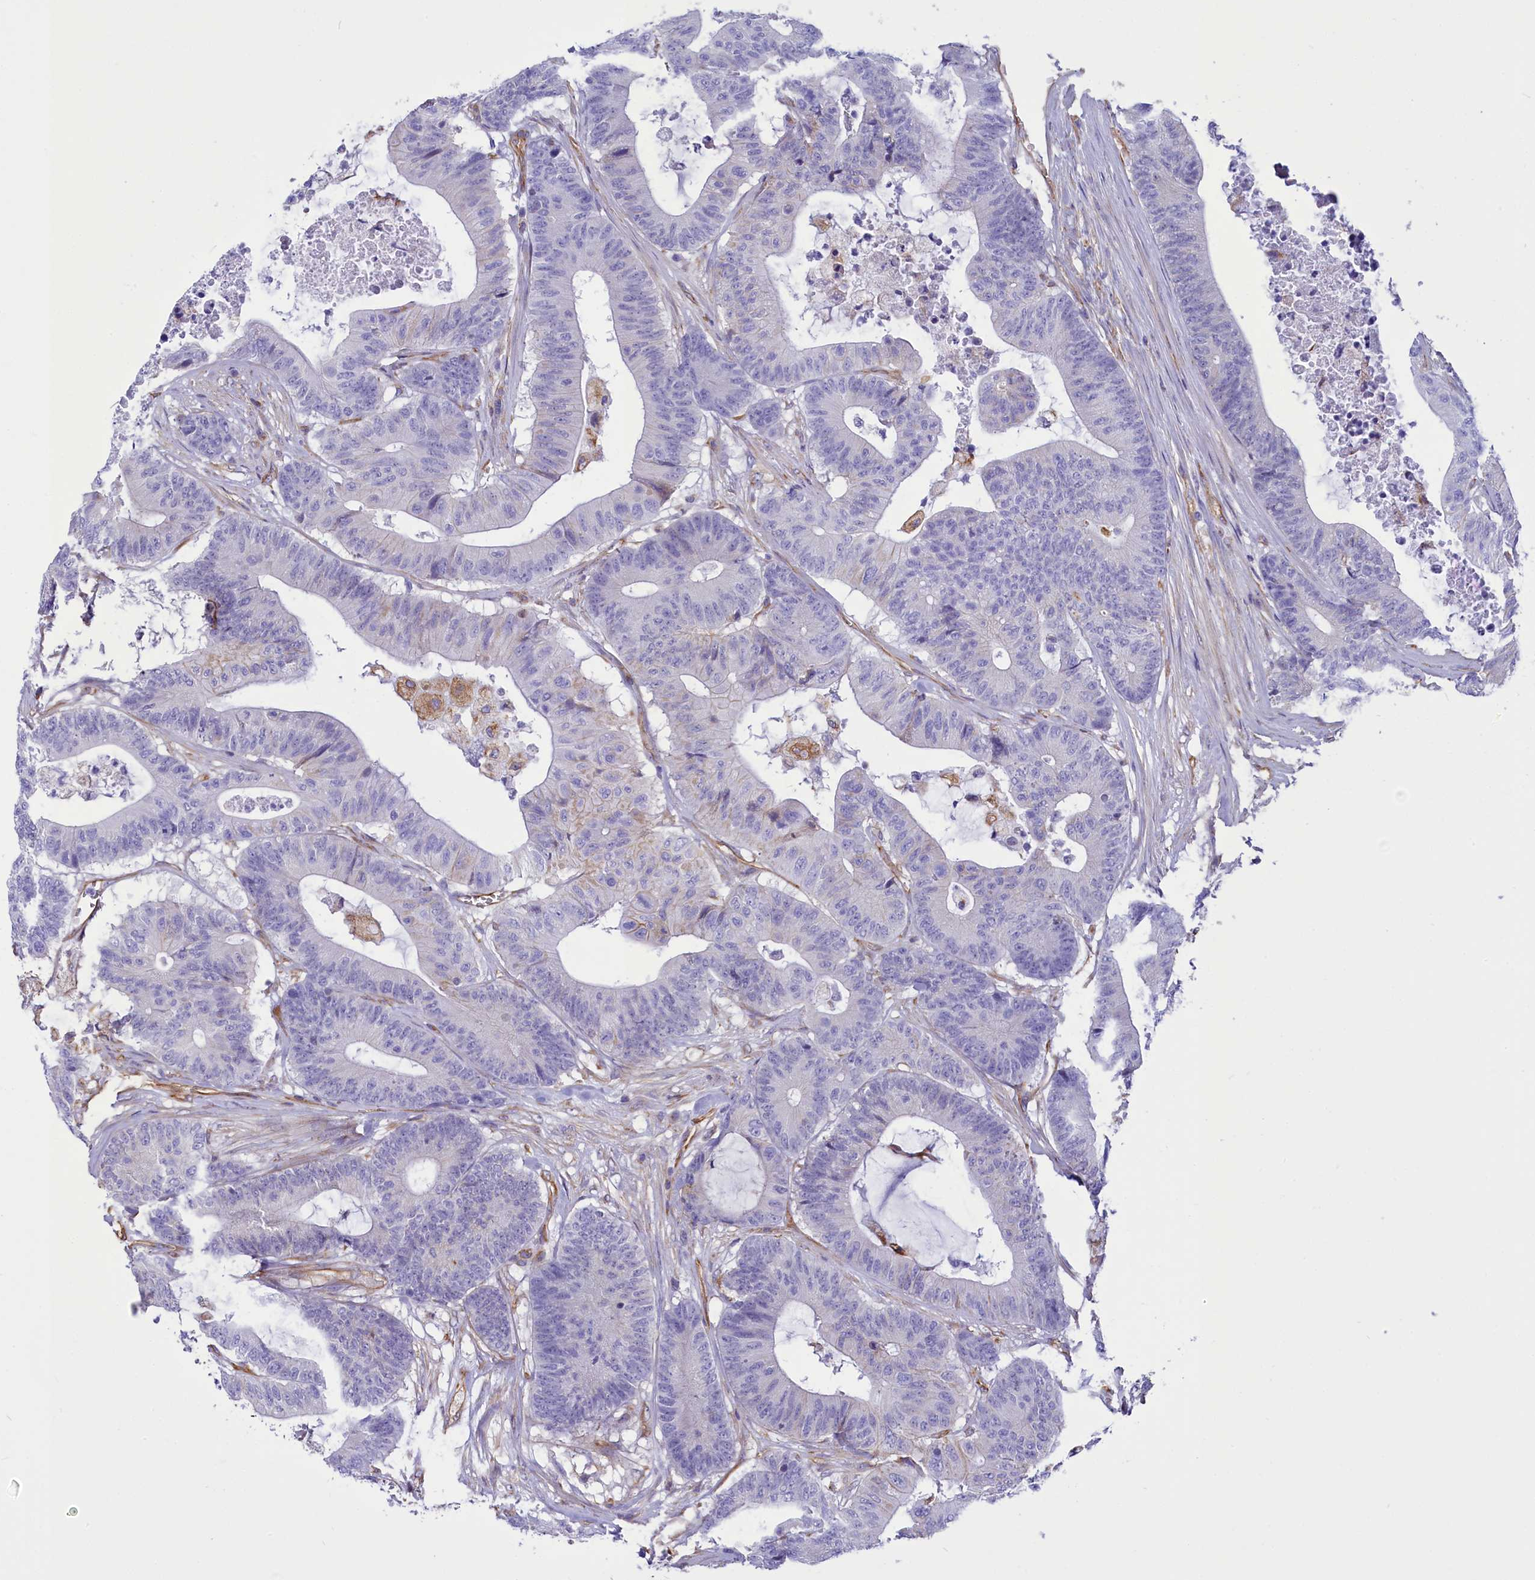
{"staining": {"intensity": "negative", "quantity": "none", "location": "none"}, "tissue": "colorectal cancer", "cell_type": "Tumor cells", "image_type": "cancer", "snomed": [{"axis": "morphology", "description": "Adenocarcinoma, NOS"}, {"axis": "topography", "description": "Colon"}], "caption": "Tumor cells are negative for protein expression in human adenocarcinoma (colorectal).", "gene": "CD99", "patient": {"sex": "female", "age": 84}}